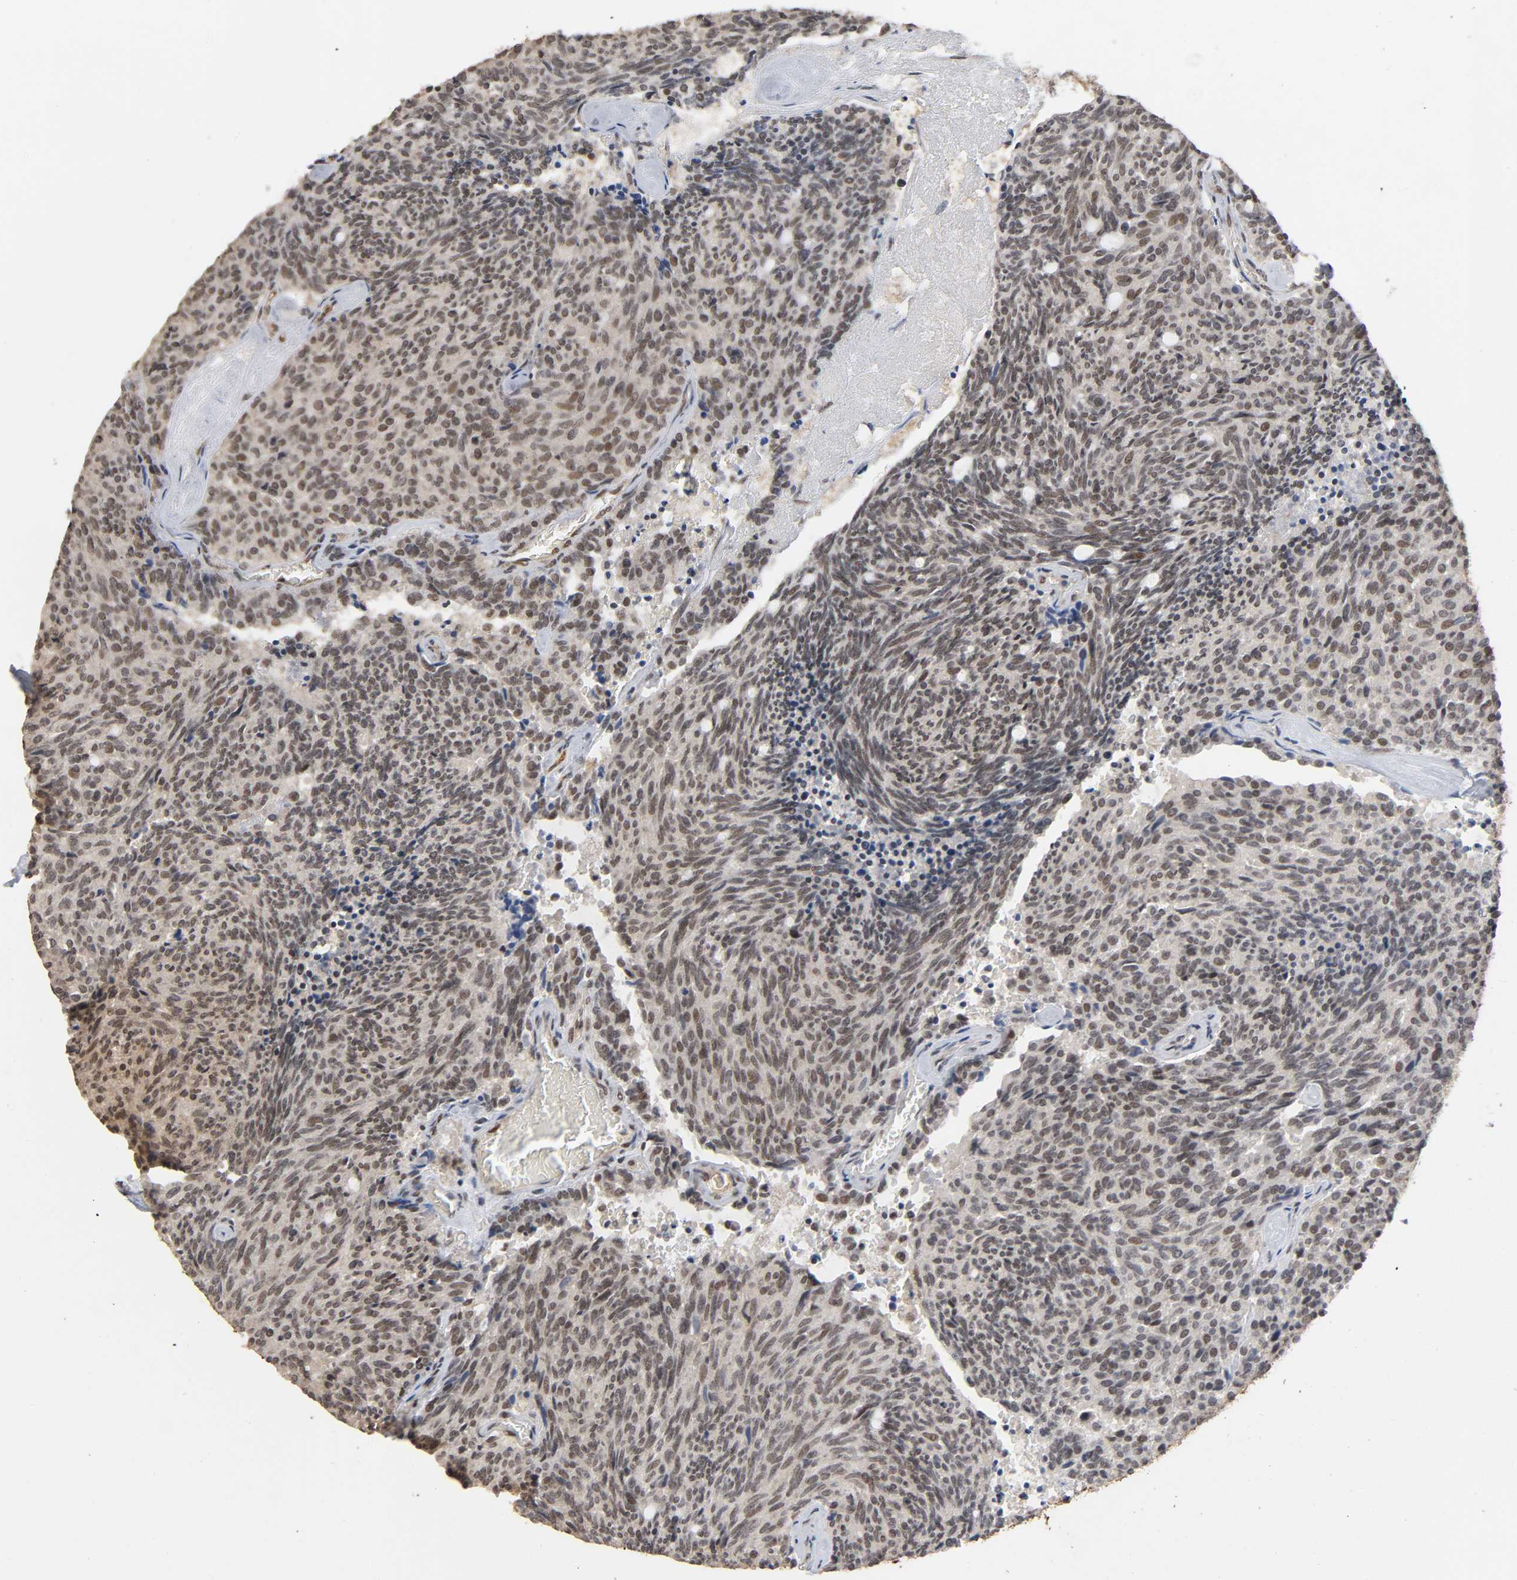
{"staining": {"intensity": "weak", "quantity": ">75%", "location": "cytoplasmic/membranous,nuclear"}, "tissue": "carcinoid", "cell_type": "Tumor cells", "image_type": "cancer", "snomed": [{"axis": "morphology", "description": "Carcinoid, malignant, NOS"}, {"axis": "topography", "description": "Pancreas"}], "caption": "Carcinoid (malignant) stained for a protein shows weak cytoplasmic/membranous and nuclear positivity in tumor cells.", "gene": "ZNF384", "patient": {"sex": "female", "age": 54}}